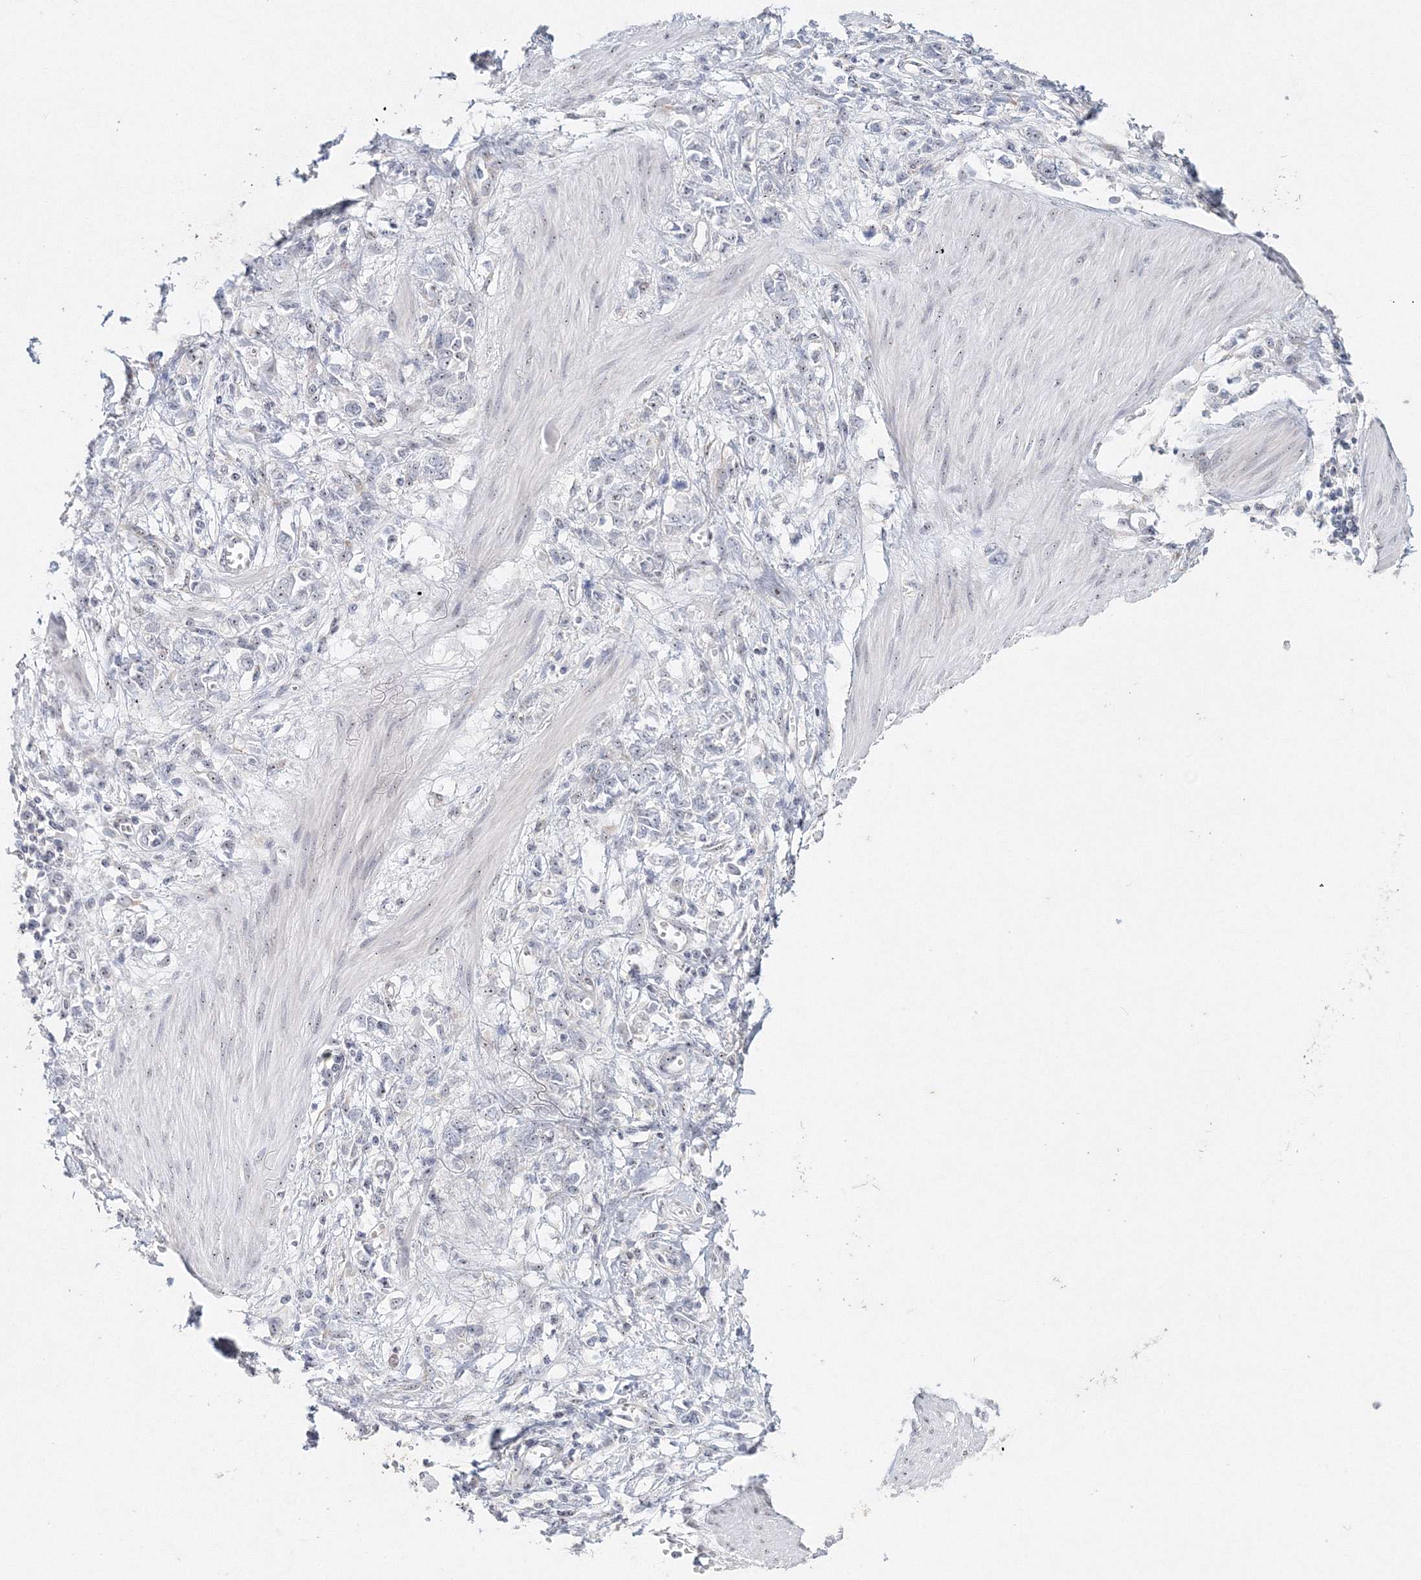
{"staining": {"intensity": "negative", "quantity": "none", "location": "none"}, "tissue": "stomach cancer", "cell_type": "Tumor cells", "image_type": "cancer", "snomed": [{"axis": "morphology", "description": "Adenocarcinoma, NOS"}, {"axis": "topography", "description": "Stomach"}], "caption": "A micrograph of stomach cancer stained for a protein reveals no brown staining in tumor cells.", "gene": "SIRT7", "patient": {"sex": "female", "age": 76}}